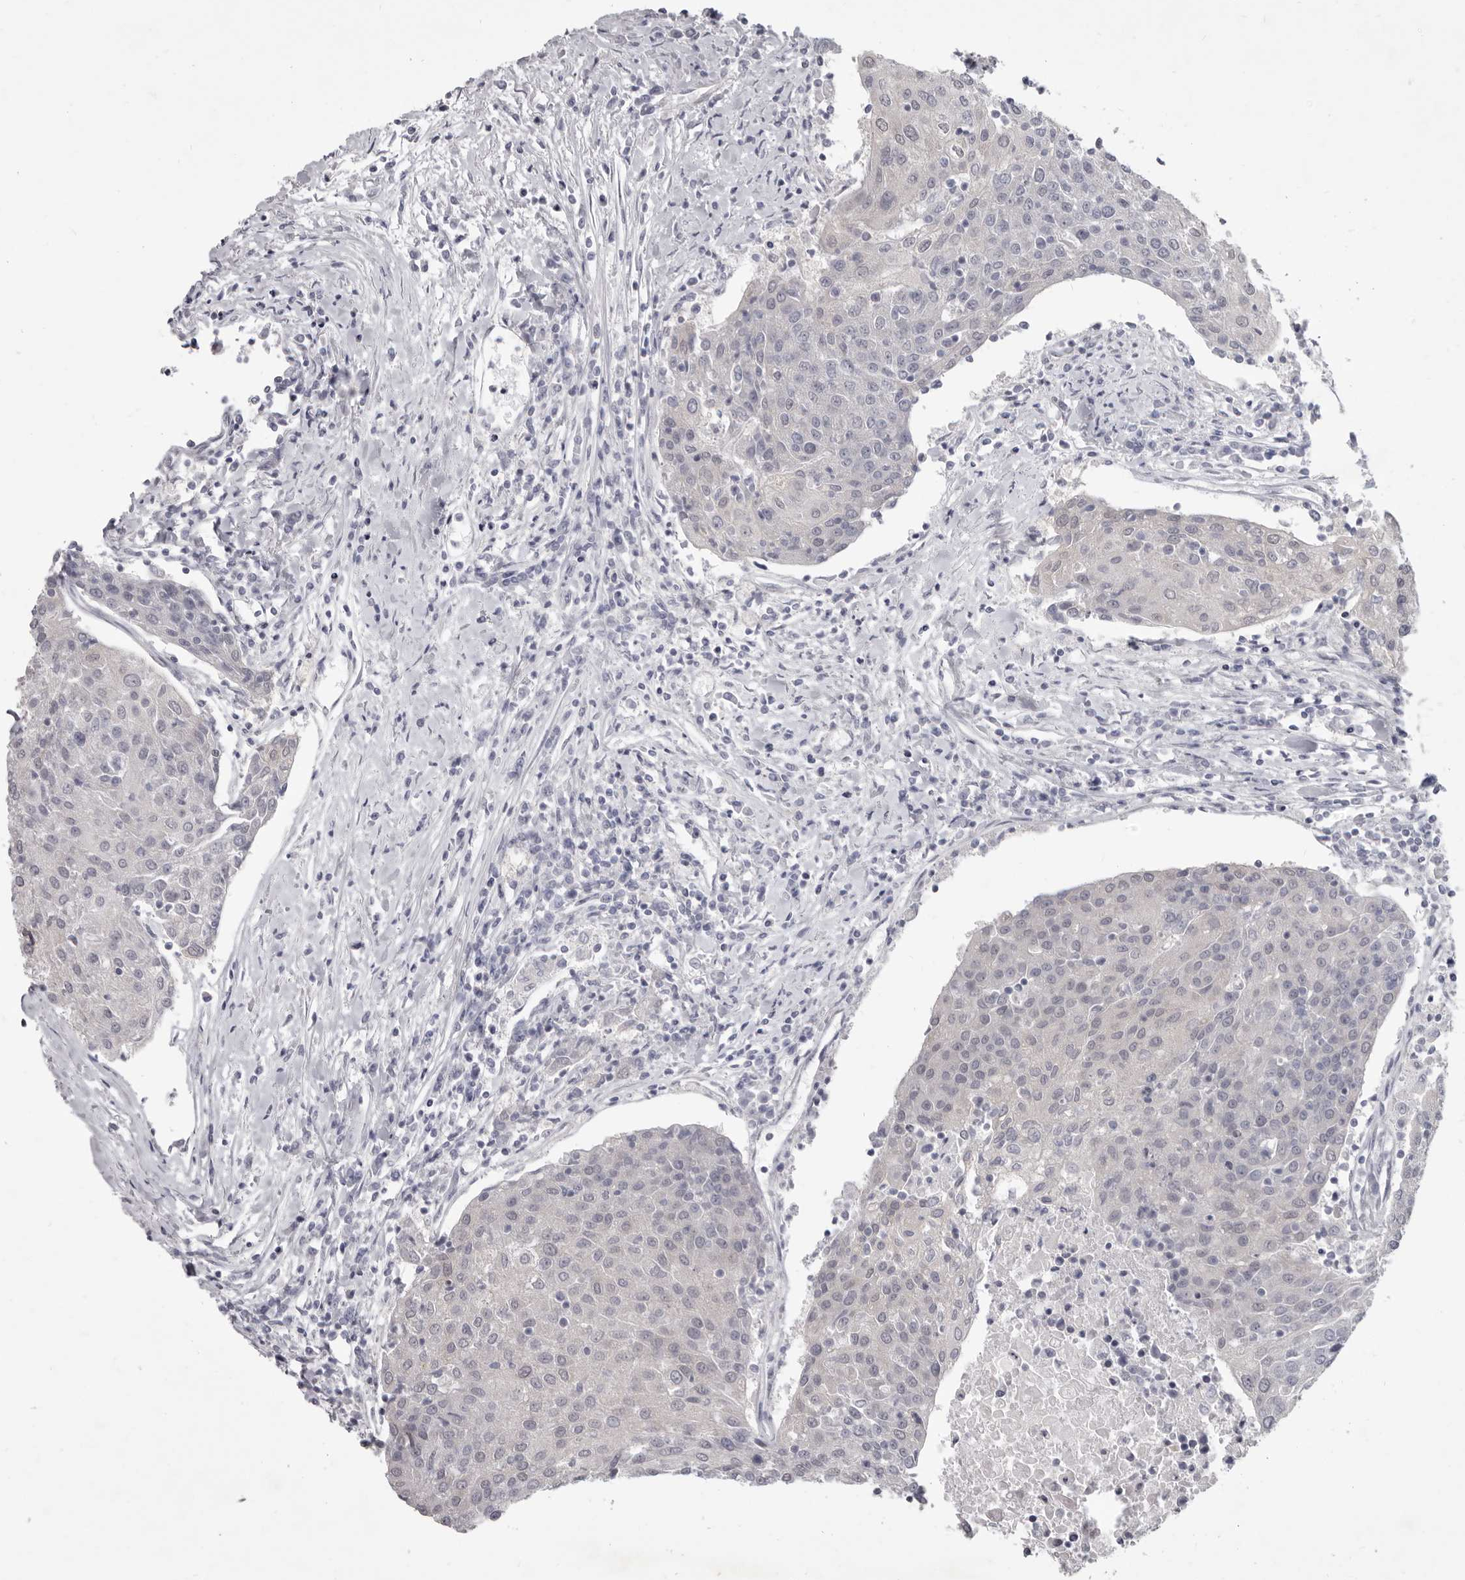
{"staining": {"intensity": "negative", "quantity": "none", "location": "none"}, "tissue": "urothelial cancer", "cell_type": "Tumor cells", "image_type": "cancer", "snomed": [{"axis": "morphology", "description": "Urothelial carcinoma, High grade"}, {"axis": "topography", "description": "Urinary bladder"}], "caption": "Urothelial cancer was stained to show a protein in brown. There is no significant staining in tumor cells.", "gene": "GSK3B", "patient": {"sex": "female", "age": 85}}